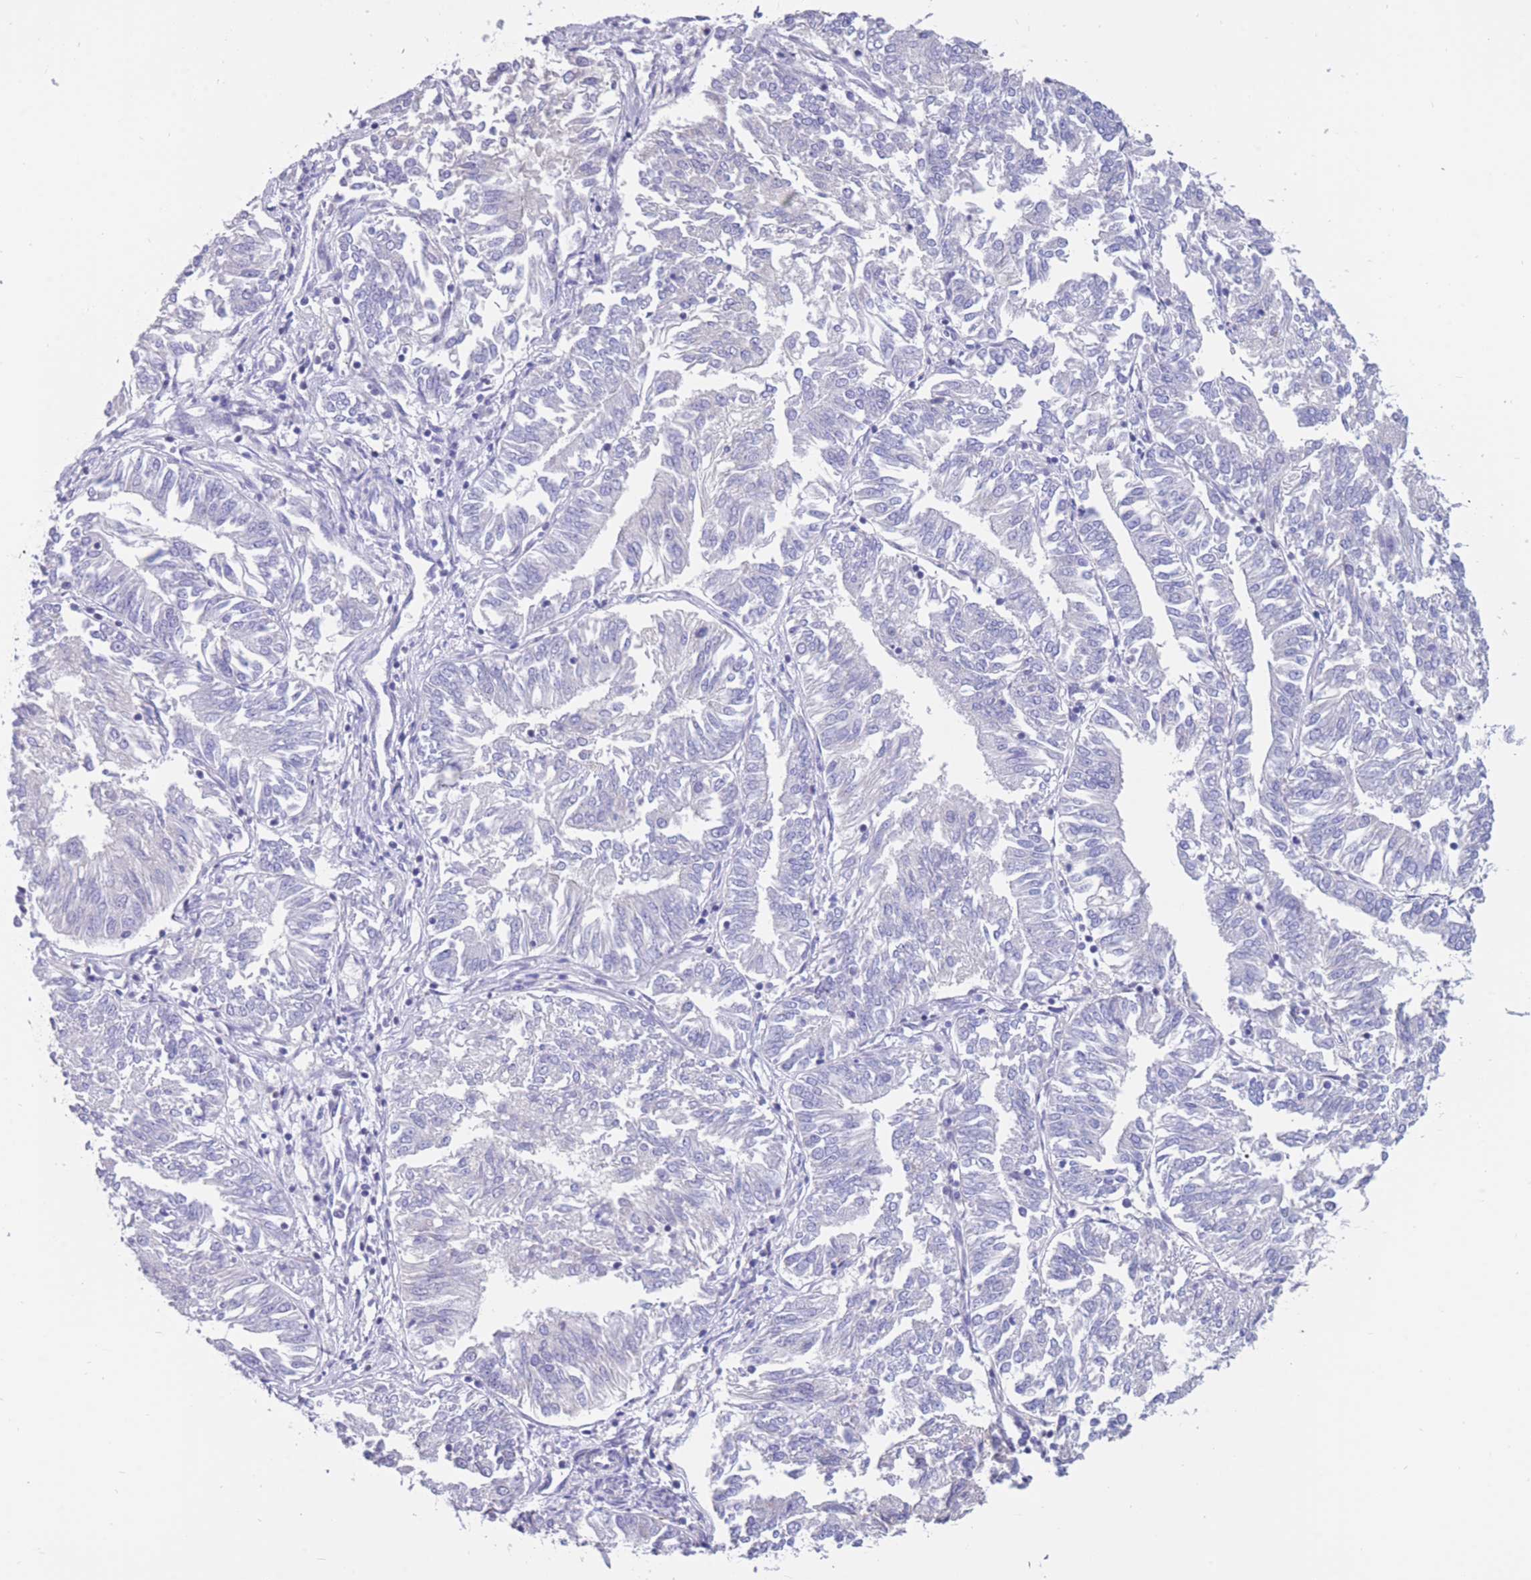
{"staining": {"intensity": "negative", "quantity": "none", "location": "none"}, "tissue": "endometrial cancer", "cell_type": "Tumor cells", "image_type": "cancer", "snomed": [{"axis": "morphology", "description": "Adenocarcinoma, NOS"}, {"axis": "topography", "description": "Endometrium"}], "caption": "IHC micrograph of human endometrial cancer (adenocarcinoma) stained for a protein (brown), which demonstrates no staining in tumor cells.", "gene": "INTS2", "patient": {"sex": "female", "age": 58}}